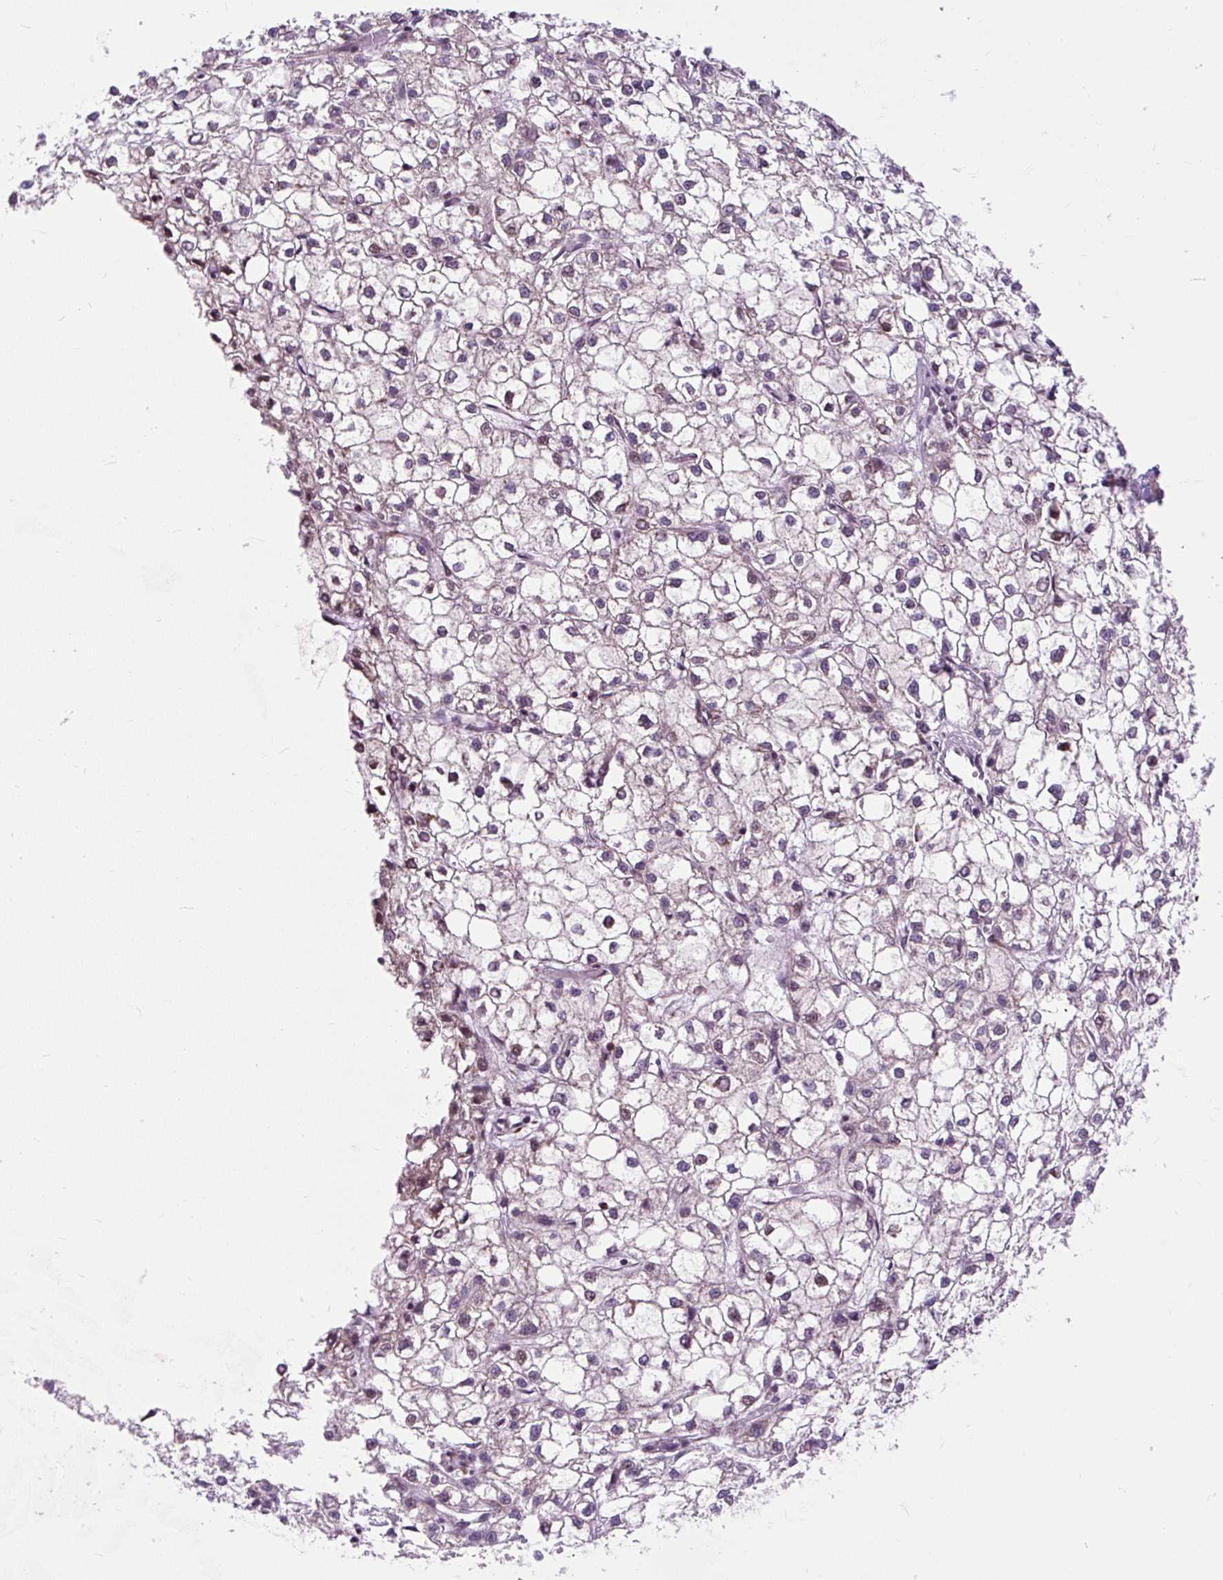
{"staining": {"intensity": "negative", "quantity": "none", "location": "none"}, "tissue": "liver cancer", "cell_type": "Tumor cells", "image_type": "cancer", "snomed": [{"axis": "morphology", "description": "Carcinoma, Hepatocellular, NOS"}, {"axis": "topography", "description": "Liver"}], "caption": "IHC histopathology image of neoplastic tissue: liver hepatocellular carcinoma stained with DAB reveals no significant protein staining in tumor cells. (Brightfield microscopy of DAB immunohistochemistry at high magnification).", "gene": "CISD3", "patient": {"sex": "female", "age": 43}}